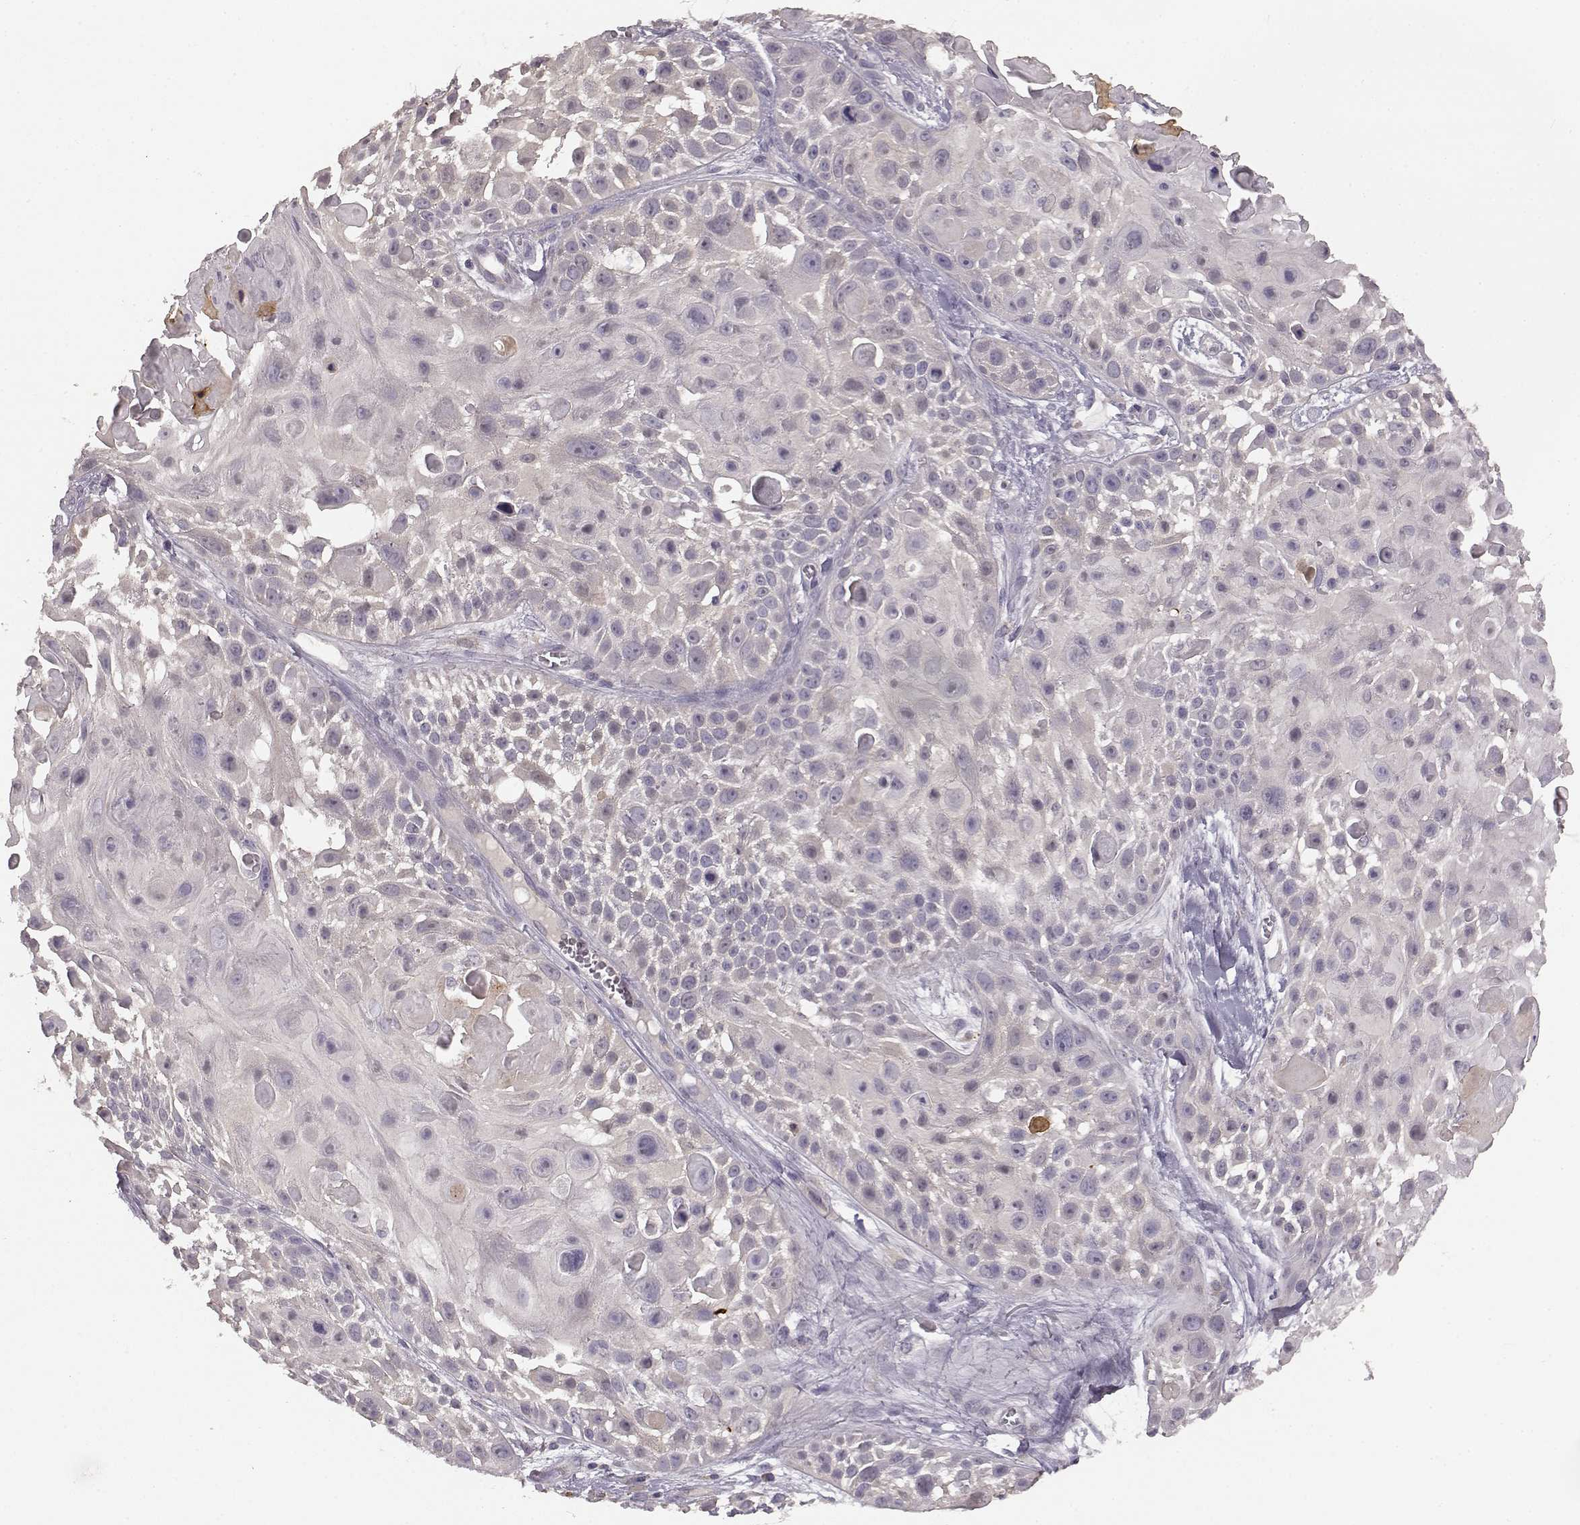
{"staining": {"intensity": "negative", "quantity": "none", "location": "none"}, "tissue": "skin cancer", "cell_type": "Tumor cells", "image_type": "cancer", "snomed": [{"axis": "morphology", "description": "Squamous cell carcinoma, NOS"}, {"axis": "topography", "description": "Skin"}, {"axis": "topography", "description": "Anal"}], "caption": "Skin squamous cell carcinoma was stained to show a protein in brown. There is no significant staining in tumor cells.", "gene": "GHR", "patient": {"sex": "female", "age": 75}}